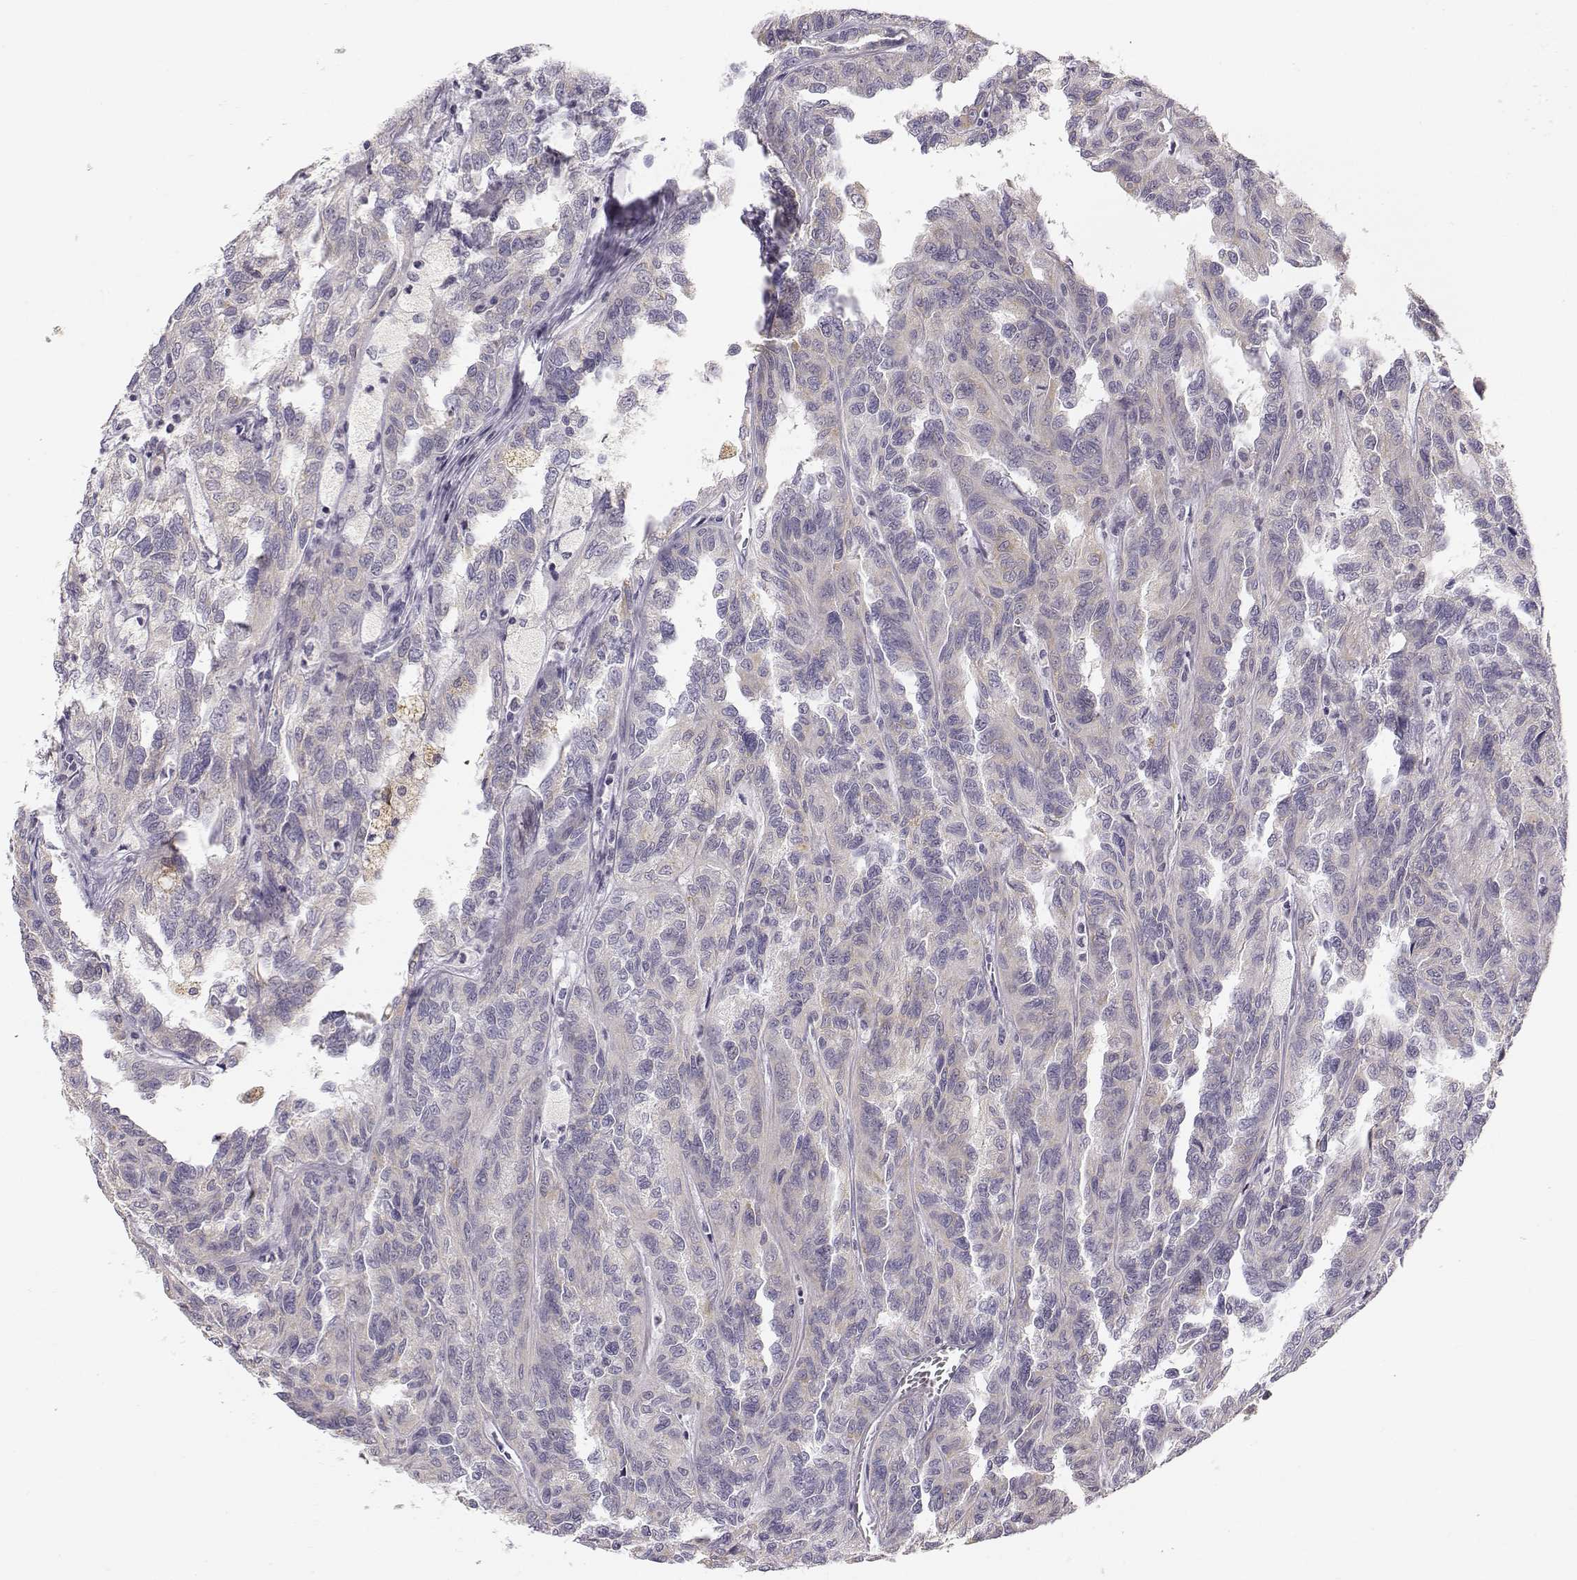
{"staining": {"intensity": "weak", "quantity": "25%-75%", "location": "cytoplasmic/membranous"}, "tissue": "renal cancer", "cell_type": "Tumor cells", "image_type": "cancer", "snomed": [{"axis": "morphology", "description": "Adenocarcinoma, NOS"}, {"axis": "topography", "description": "Kidney"}], "caption": "Human renal cancer (adenocarcinoma) stained with a brown dye displays weak cytoplasmic/membranous positive staining in about 25%-75% of tumor cells.", "gene": "ACSL6", "patient": {"sex": "male", "age": 79}}